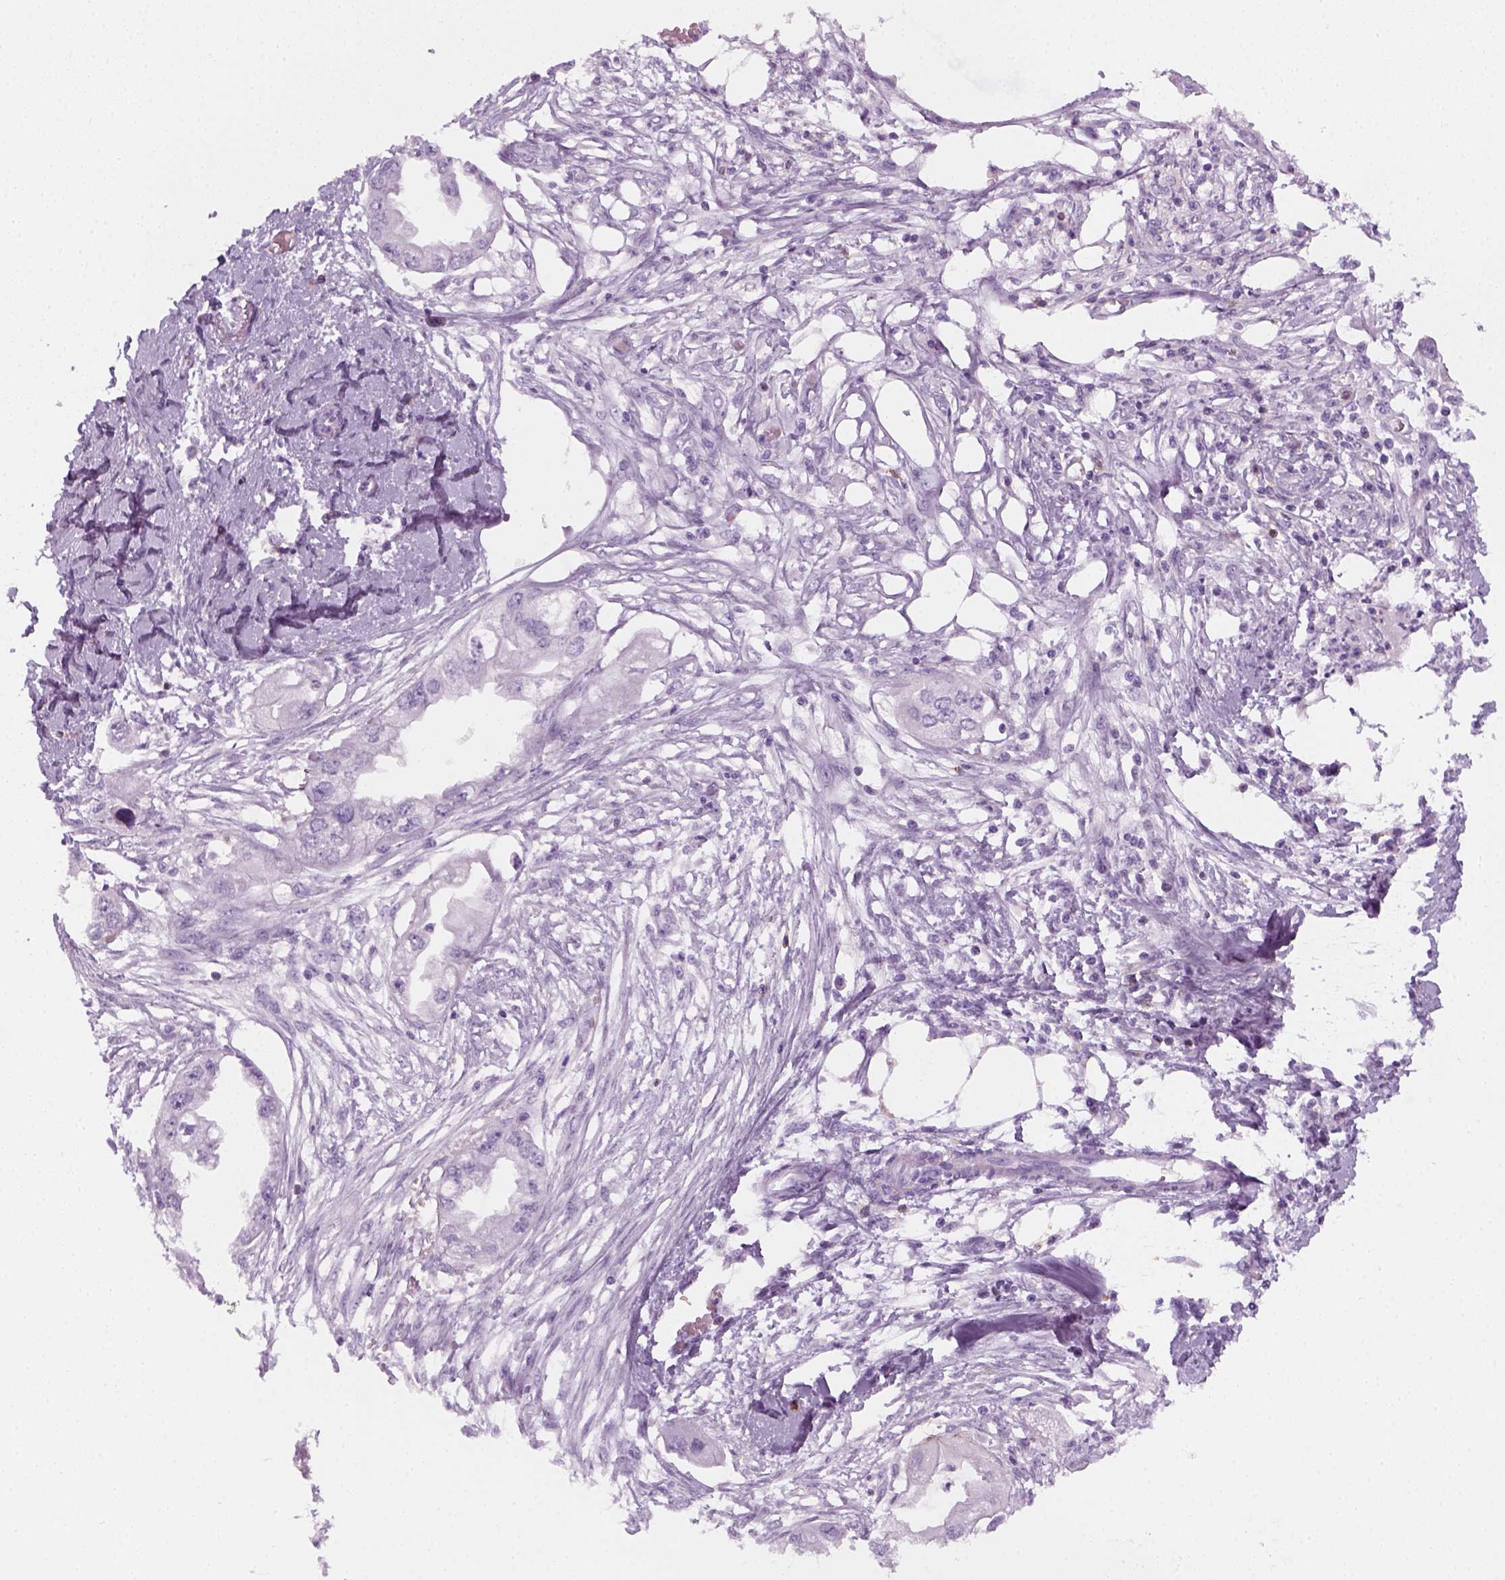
{"staining": {"intensity": "negative", "quantity": "none", "location": "none"}, "tissue": "endometrial cancer", "cell_type": "Tumor cells", "image_type": "cancer", "snomed": [{"axis": "morphology", "description": "Adenocarcinoma, NOS"}, {"axis": "morphology", "description": "Adenocarcinoma, metastatic, NOS"}, {"axis": "topography", "description": "Adipose tissue"}, {"axis": "topography", "description": "Endometrium"}], "caption": "Immunohistochemistry (IHC) photomicrograph of adenocarcinoma (endometrial) stained for a protein (brown), which demonstrates no expression in tumor cells.", "gene": "AQP3", "patient": {"sex": "female", "age": 67}}